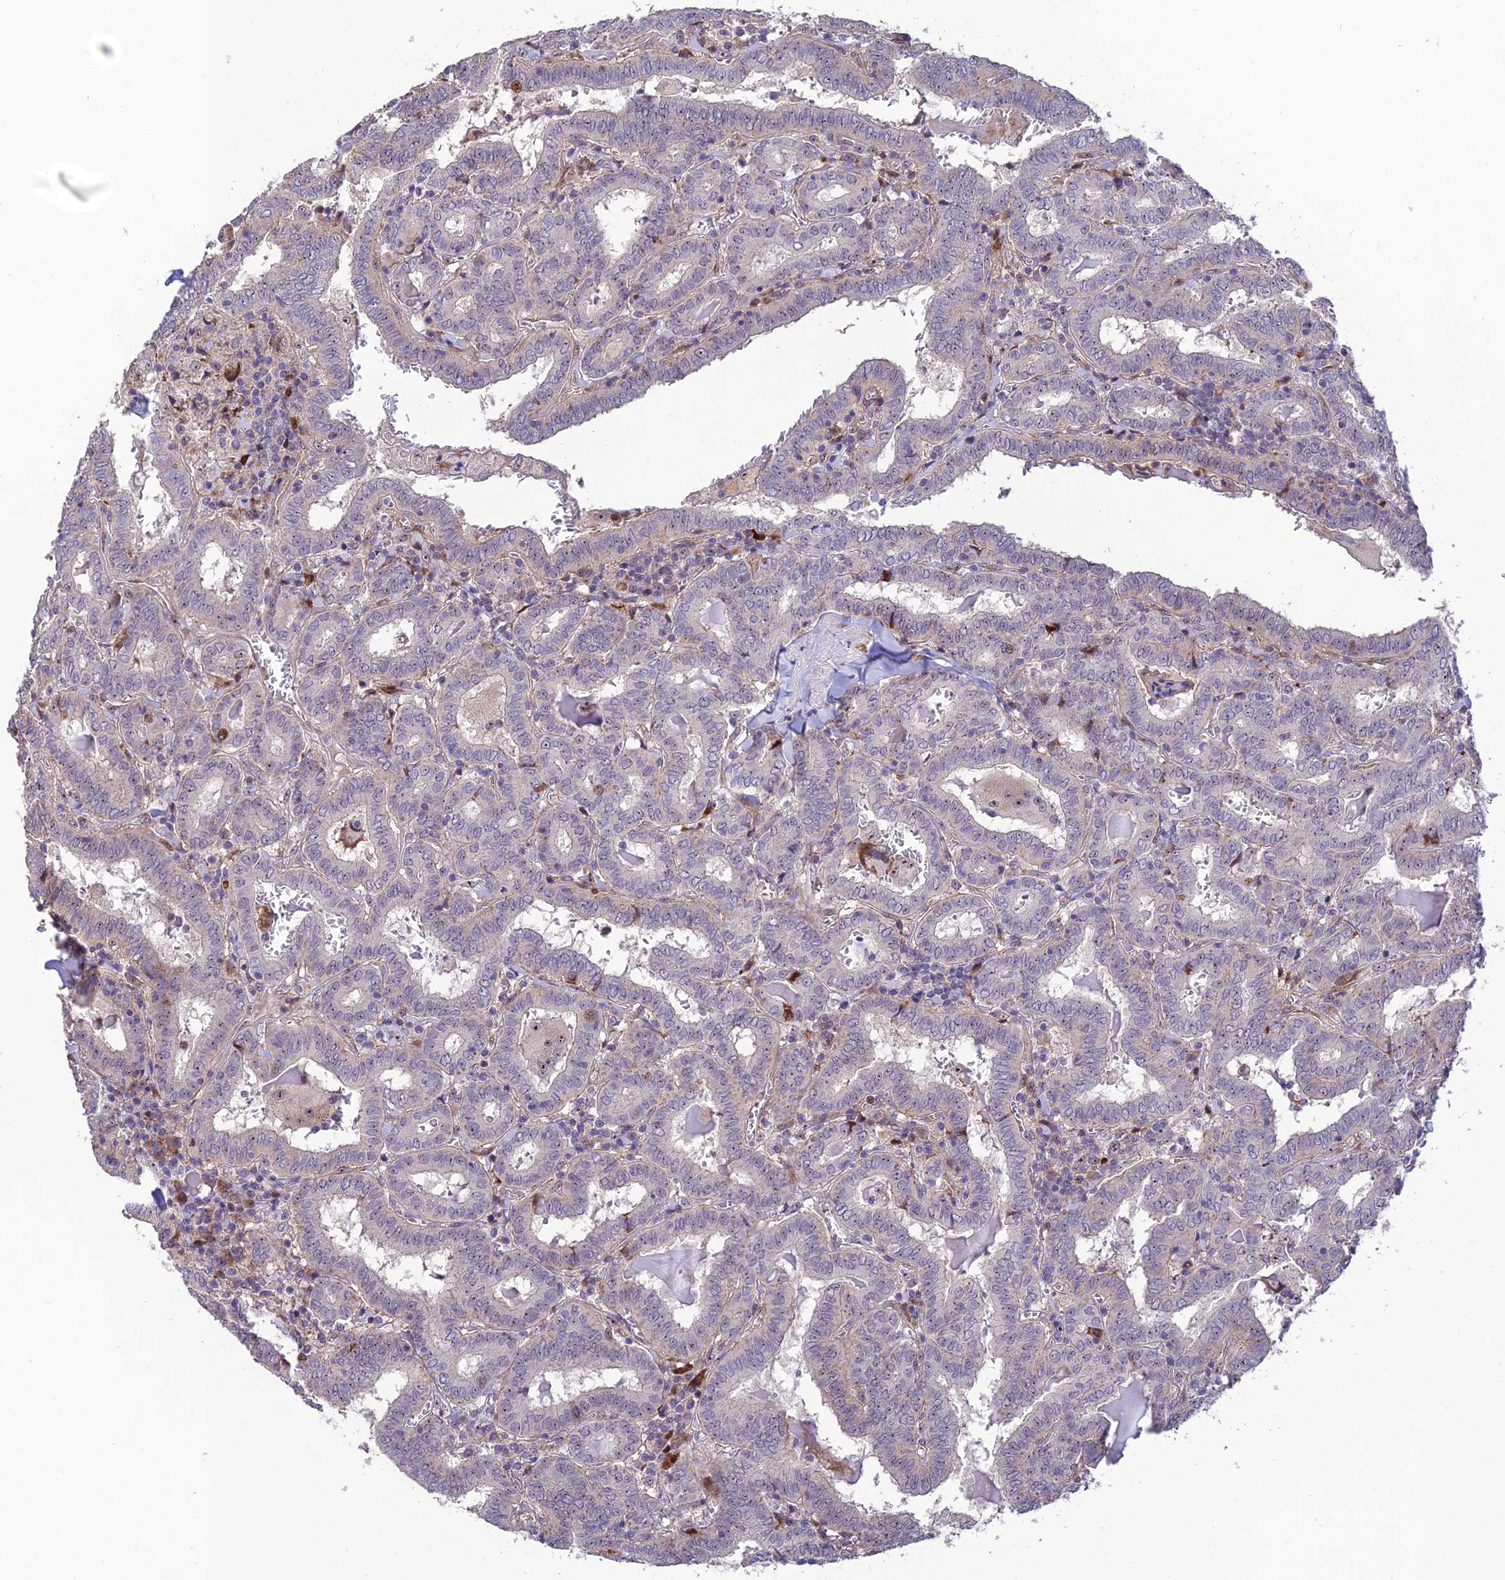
{"staining": {"intensity": "negative", "quantity": "none", "location": "none"}, "tissue": "thyroid cancer", "cell_type": "Tumor cells", "image_type": "cancer", "snomed": [{"axis": "morphology", "description": "Papillary adenocarcinoma, NOS"}, {"axis": "topography", "description": "Thyroid gland"}], "caption": "Tumor cells show no significant protein staining in thyroid papillary adenocarcinoma.", "gene": "KBTBD7", "patient": {"sex": "female", "age": 72}}